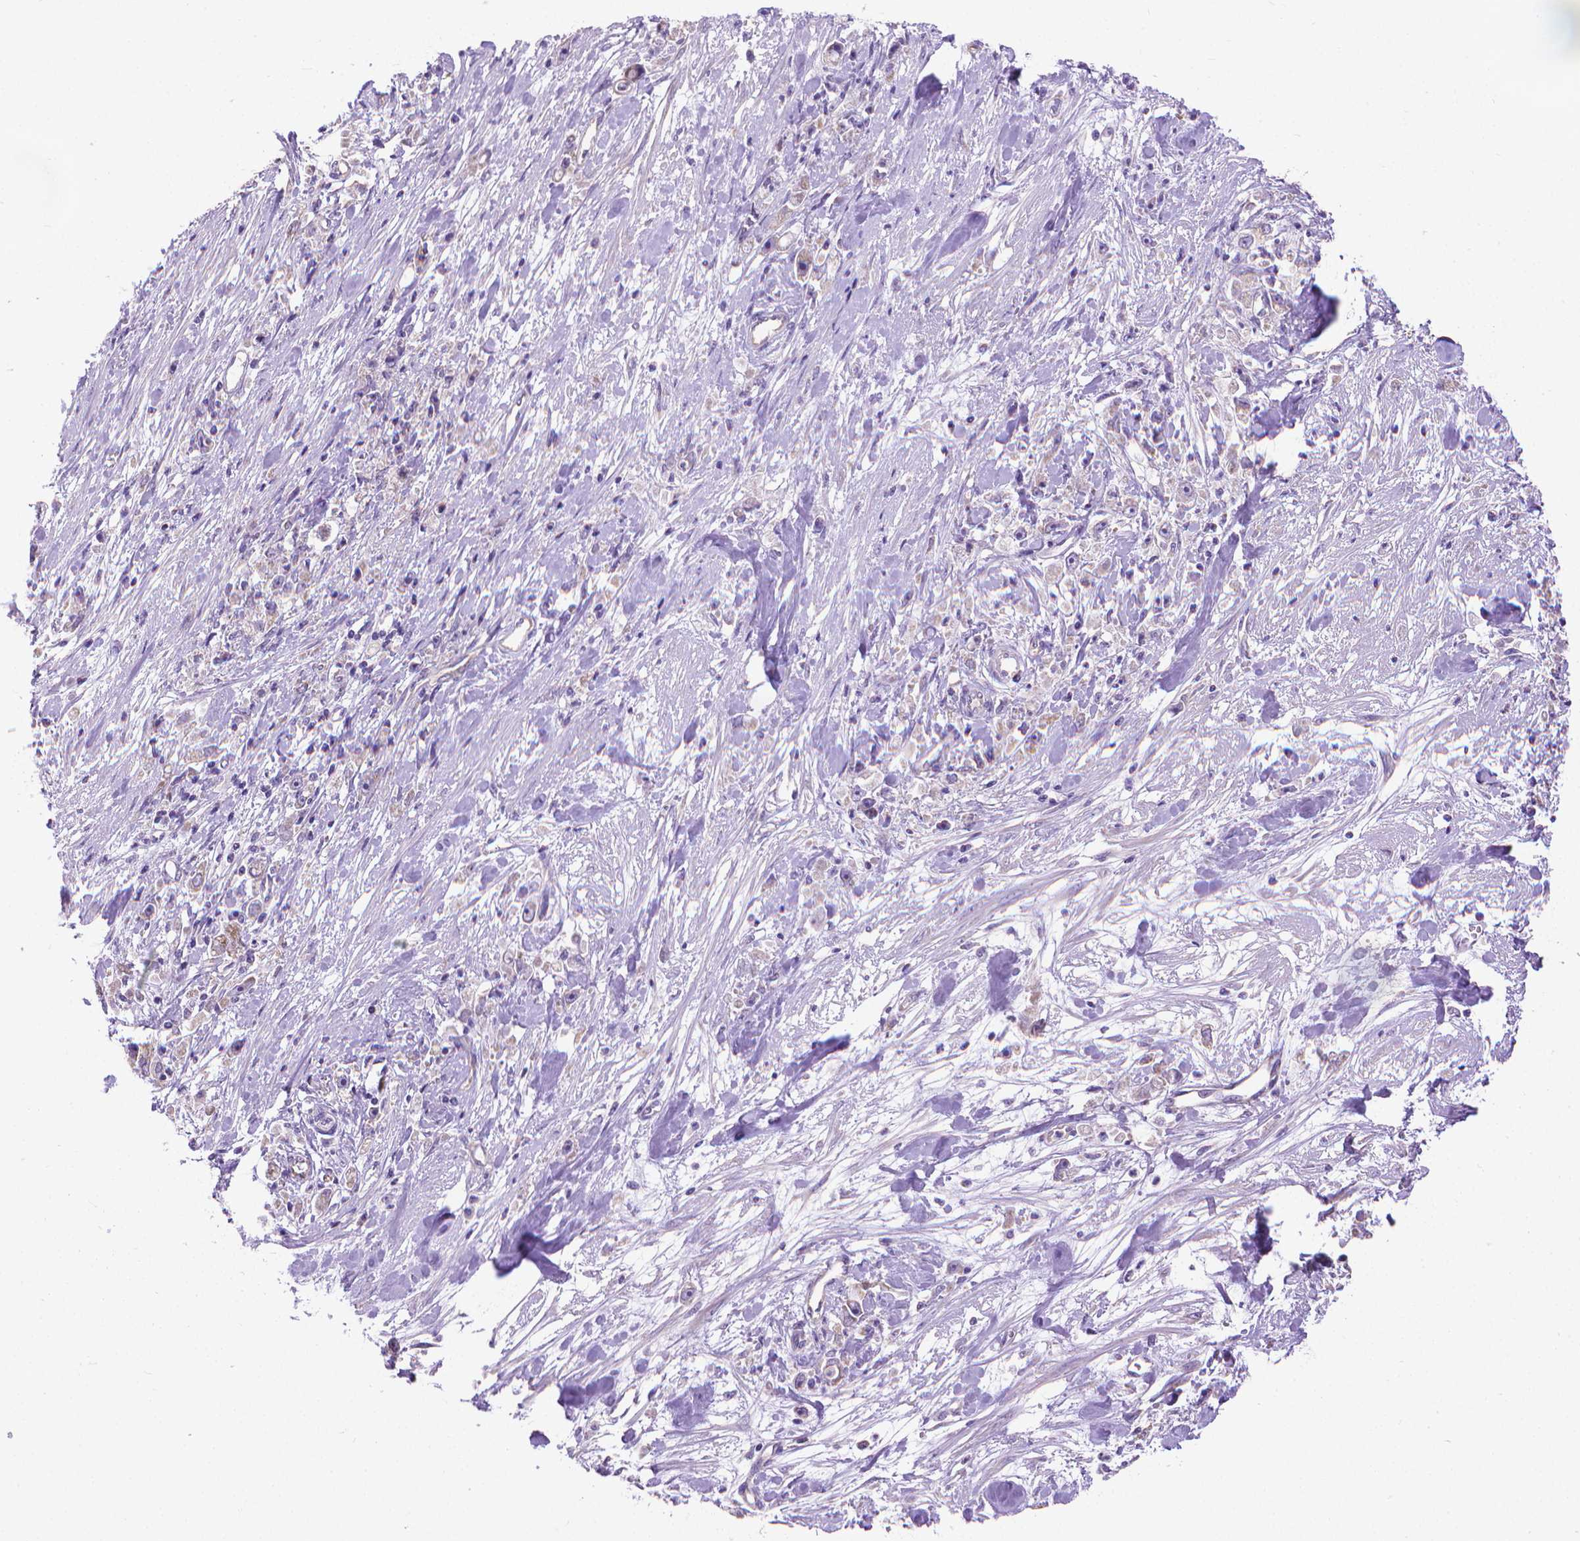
{"staining": {"intensity": "negative", "quantity": "none", "location": "none"}, "tissue": "stomach cancer", "cell_type": "Tumor cells", "image_type": "cancer", "snomed": [{"axis": "morphology", "description": "Adenocarcinoma, NOS"}, {"axis": "topography", "description": "Stomach"}], "caption": "This photomicrograph is of stomach adenocarcinoma stained with immunohistochemistry to label a protein in brown with the nuclei are counter-stained blue. There is no staining in tumor cells. Nuclei are stained in blue.", "gene": "SYN1", "patient": {"sex": "female", "age": 59}}